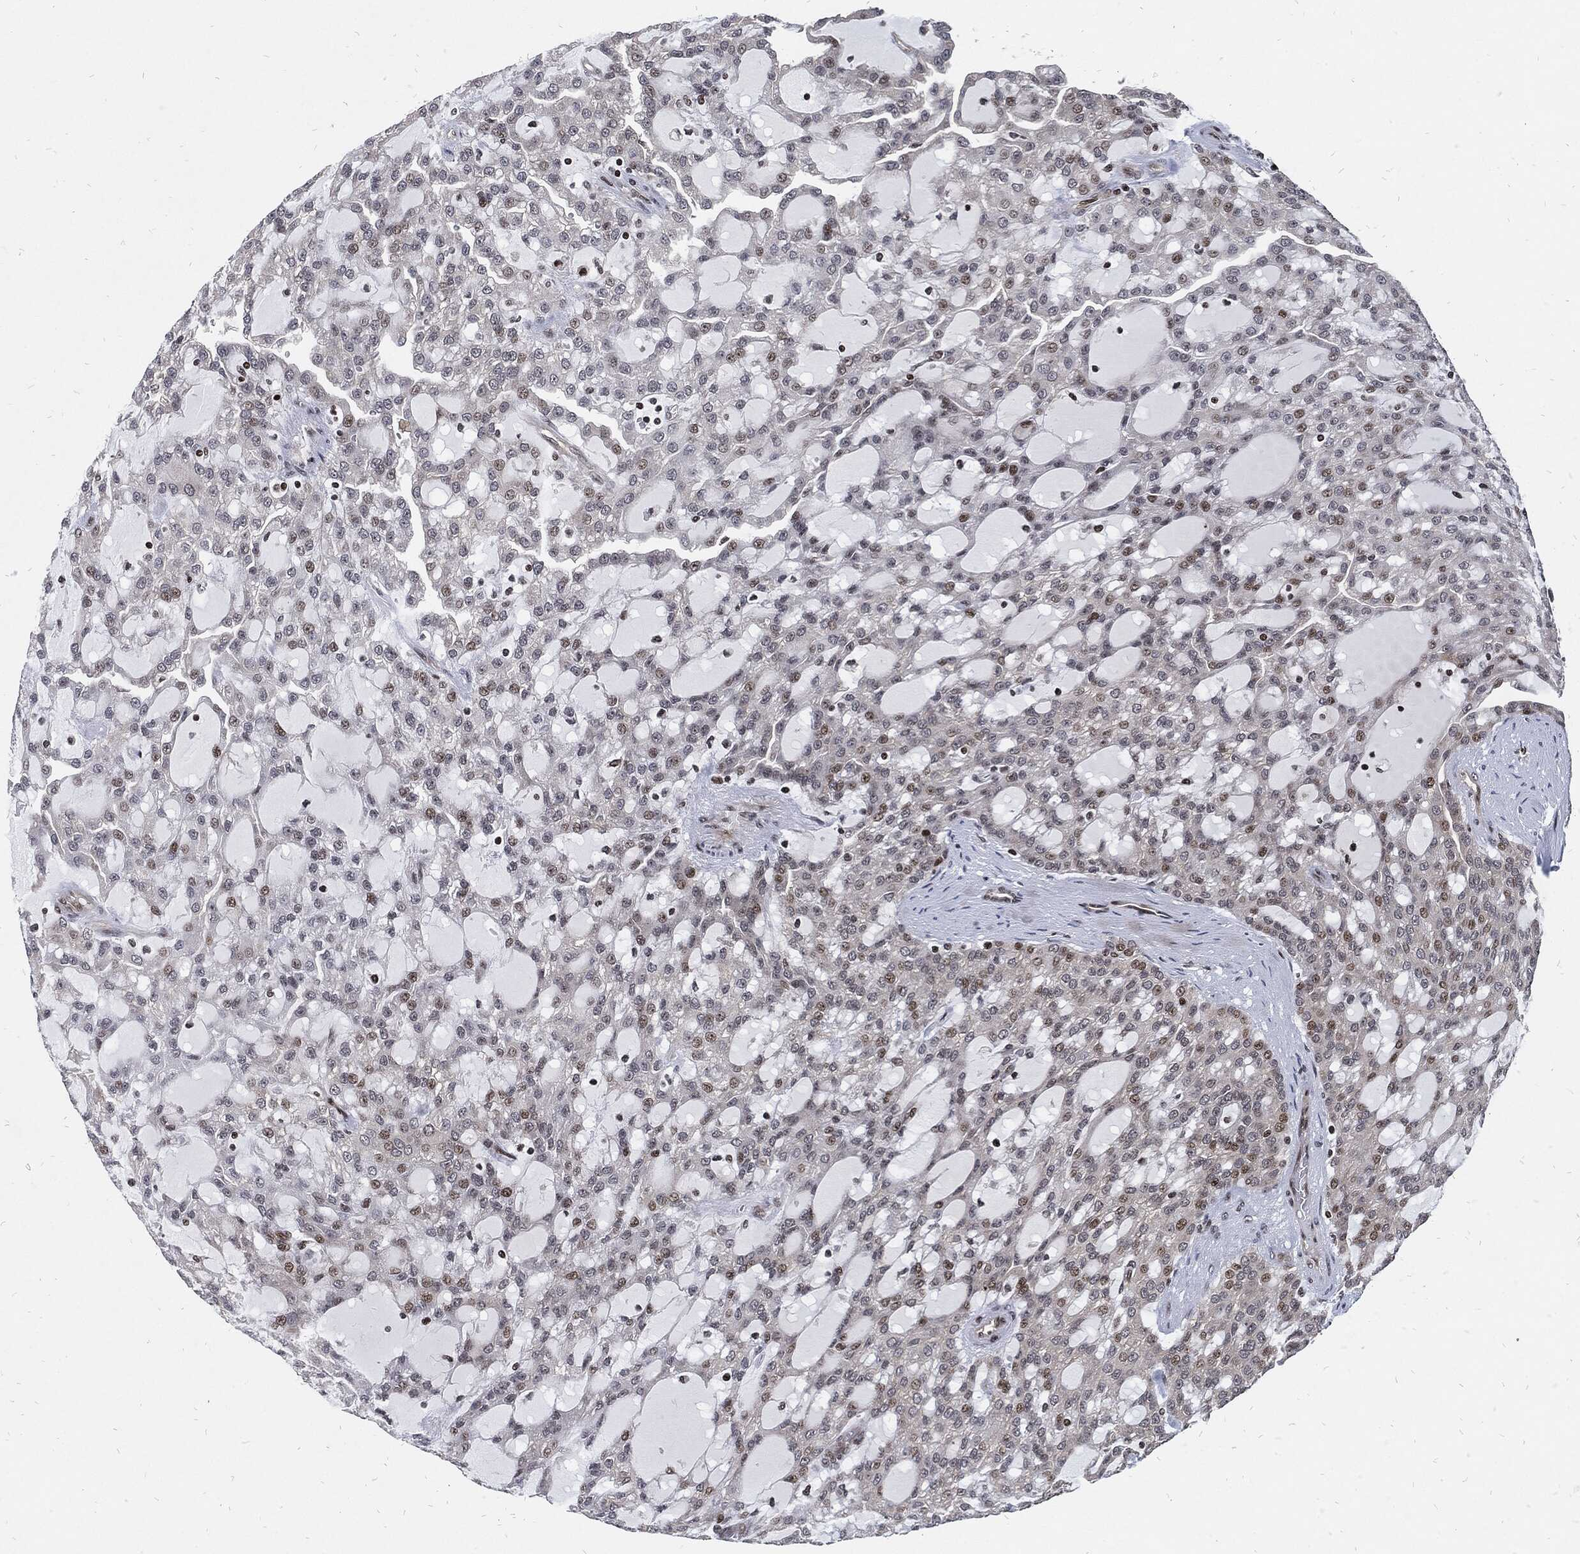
{"staining": {"intensity": "weak", "quantity": "<25%", "location": "nuclear"}, "tissue": "renal cancer", "cell_type": "Tumor cells", "image_type": "cancer", "snomed": [{"axis": "morphology", "description": "Adenocarcinoma, NOS"}, {"axis": "topography", "description": "Kidney"}], "caption": "The photomicrograph displays no staining of tumor cells in renal cancer. The staining is performed using DAB brown chromogen with nuclei counter-stained in using hematoxylin.", "gene": "ZNF775", "patient": {"sex": "male", "age": 63}}